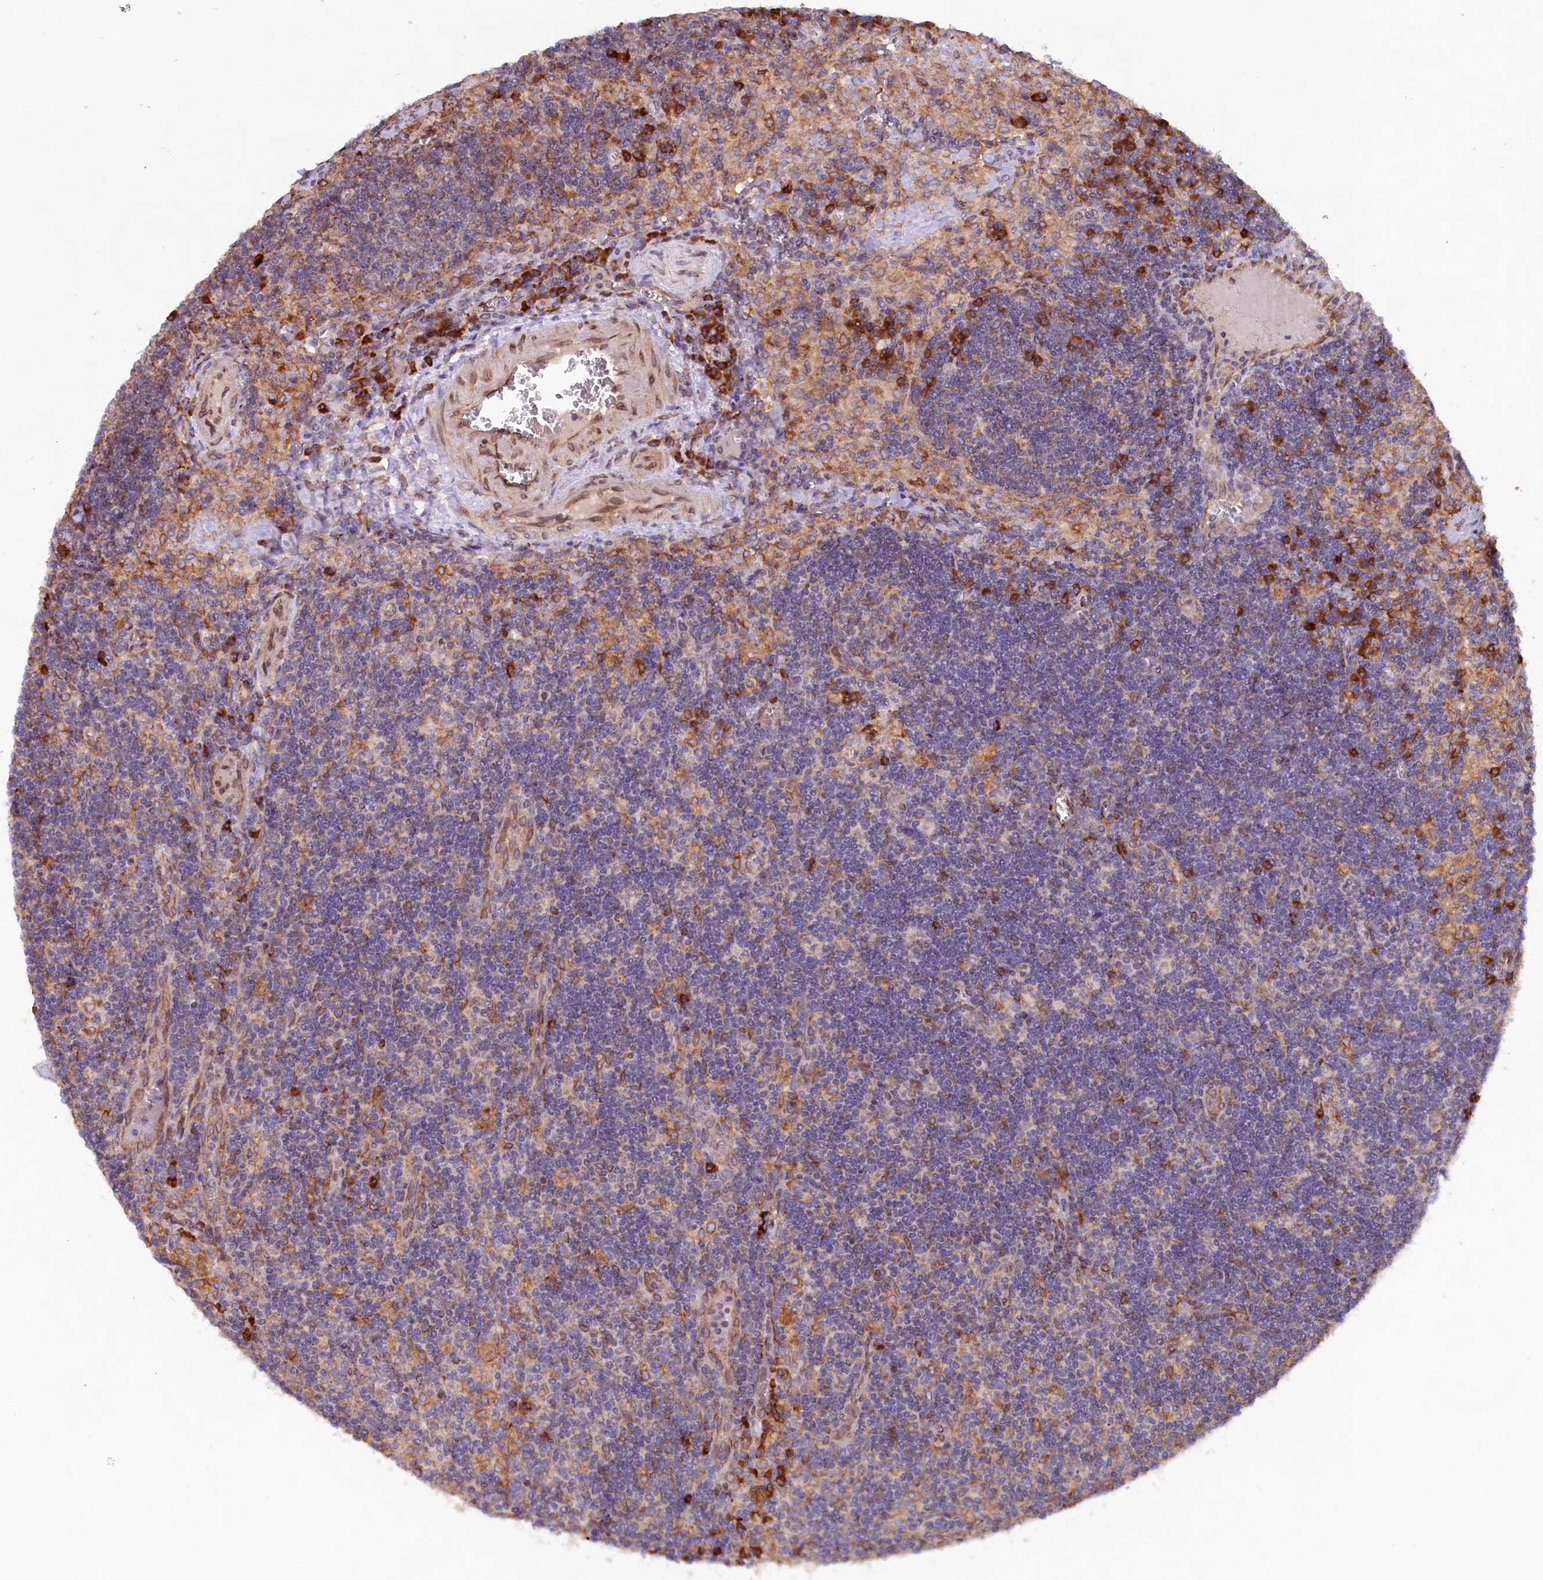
{"staining": {"intensity": "strong", "quantity": "<25%", "location": "cytoplasmic/membranous"}, "tissue": "lymph node", "cell_type": "Non-germinal center cells", "image_type": "normal", "snomed": [{"axis": "morphology", "description": "Normal tissue, NOS"}, {"axis": "topography", "description": "Lymph node"}], "caption": "Protein staining exhibits strong cytoplasmic/membranous staining in approximately <25% of non-germinal center cells in unremarkable lymph node. The protein of interest is stained brown, and the nuclei are stained in blue (DAB (3,3'-diaminobenzidine) IHC with brightfield microscopy, high magnification).", "gene": "TBC1D19", "patient": {"sex": "male", "age": 58}}